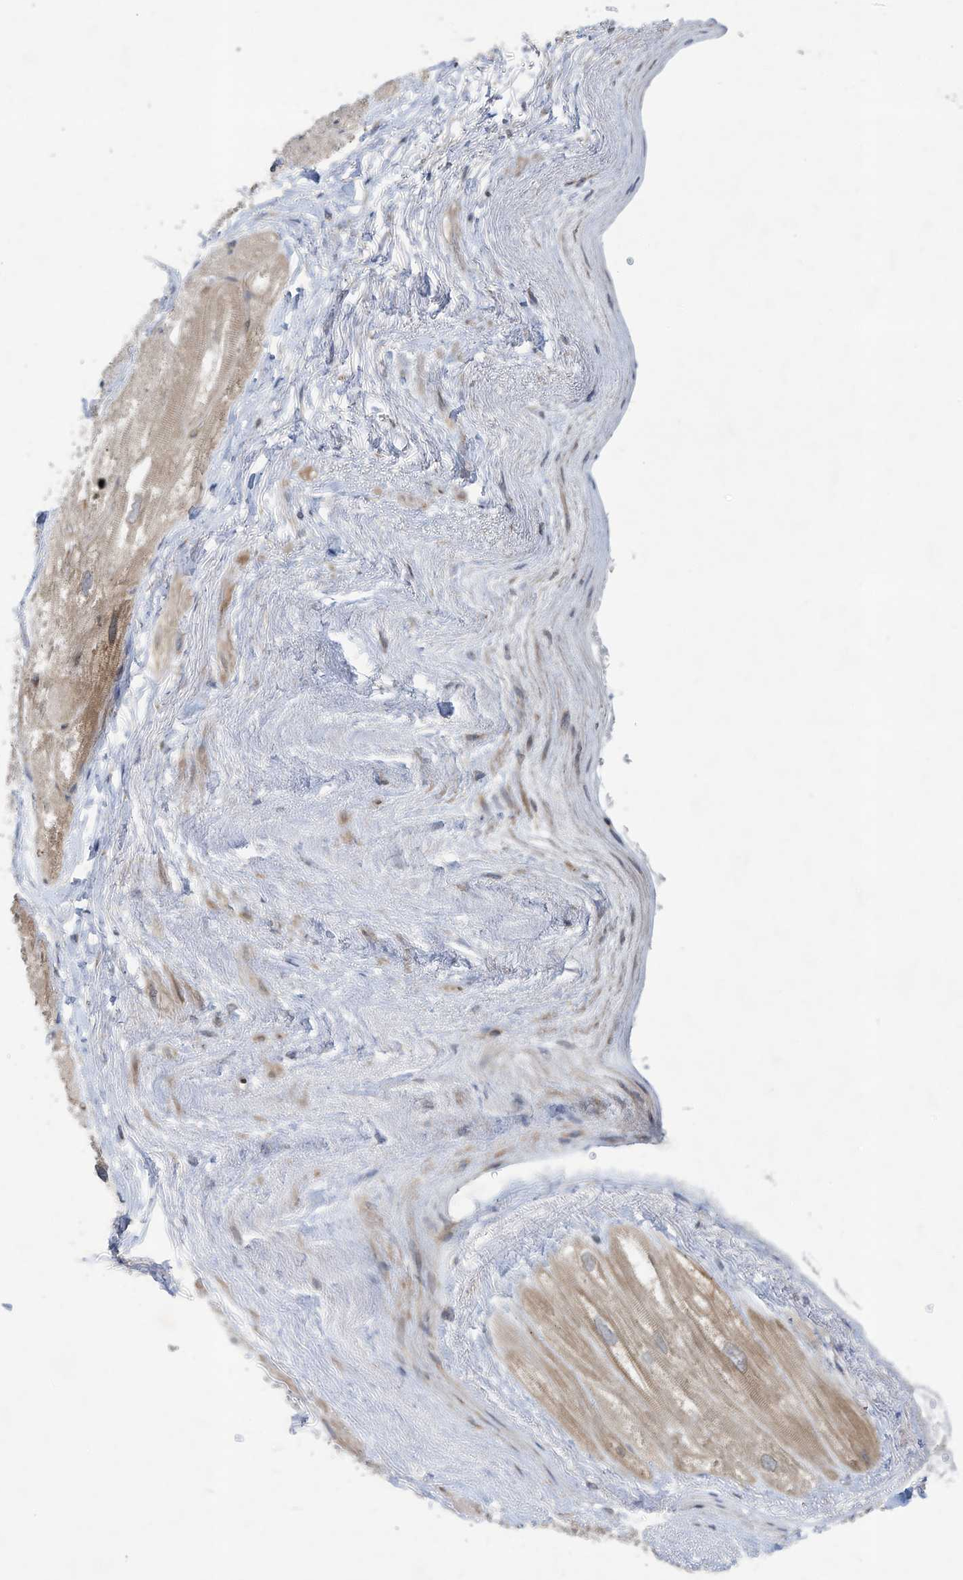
{"staining": {"intensity": "weak", "quantity": "25%-75%", "location": "cytoplasmic/membranous"}, "tissue": "heart muscle", "cell_type": "Cardiomyocytes", "image_type": "normal", "snomed": [{"axis": "morphology", "description": "Normal tissue, NOS"}, {"axis": "topography", "description": "Heart"}], "caption": "Brown immunohistochemical staining in unremarkable human heart muscle displays weak cytoplasmic/membranous staining in about 25%-75% of cardiomyocytes.", "gene": "USE1", "patient": {"sex": "male", "age": 50}}